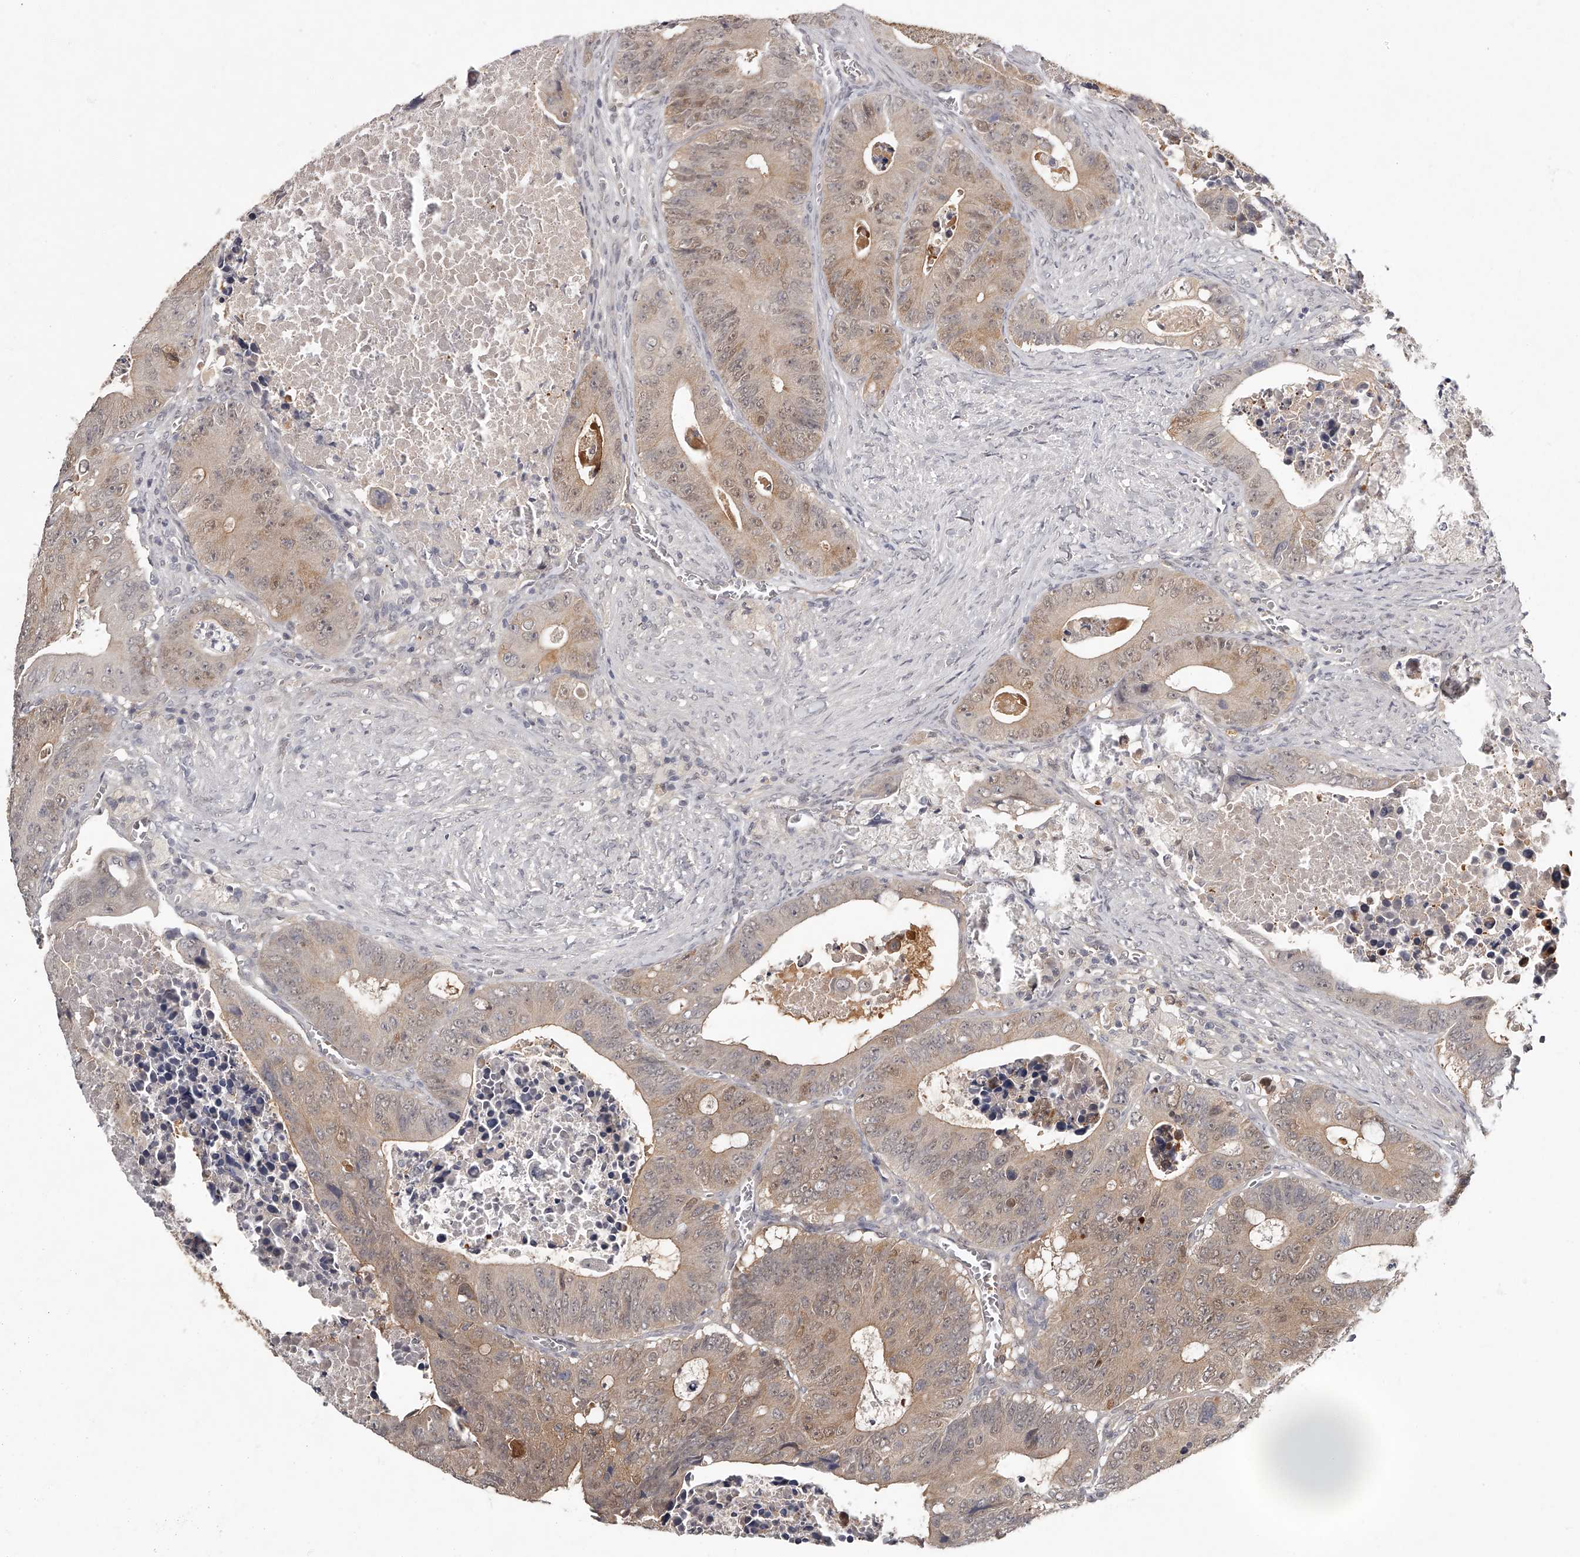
{"staining": {"intensity": "weak", "quantity": ">75%", "location": "cytoplasmic/membranous,nuclear"}, "tissue": "colorectal cancer", "cell_type": "Tumor cells", "image_type": "cancer", "snomed": [{"axis": "morphology", "description": "Adenocarcinoma, NOS"}, {"axis": "topography", "description": "Colon"}], "caption": "A low amount of weak cytoplasmic/membranous and nuclear expression is appreciated in approximately >75% of tumor cells in colorectal cancer tissue.", "gene": "GGCT", "patient": {"sex": "male", "age": 87}}